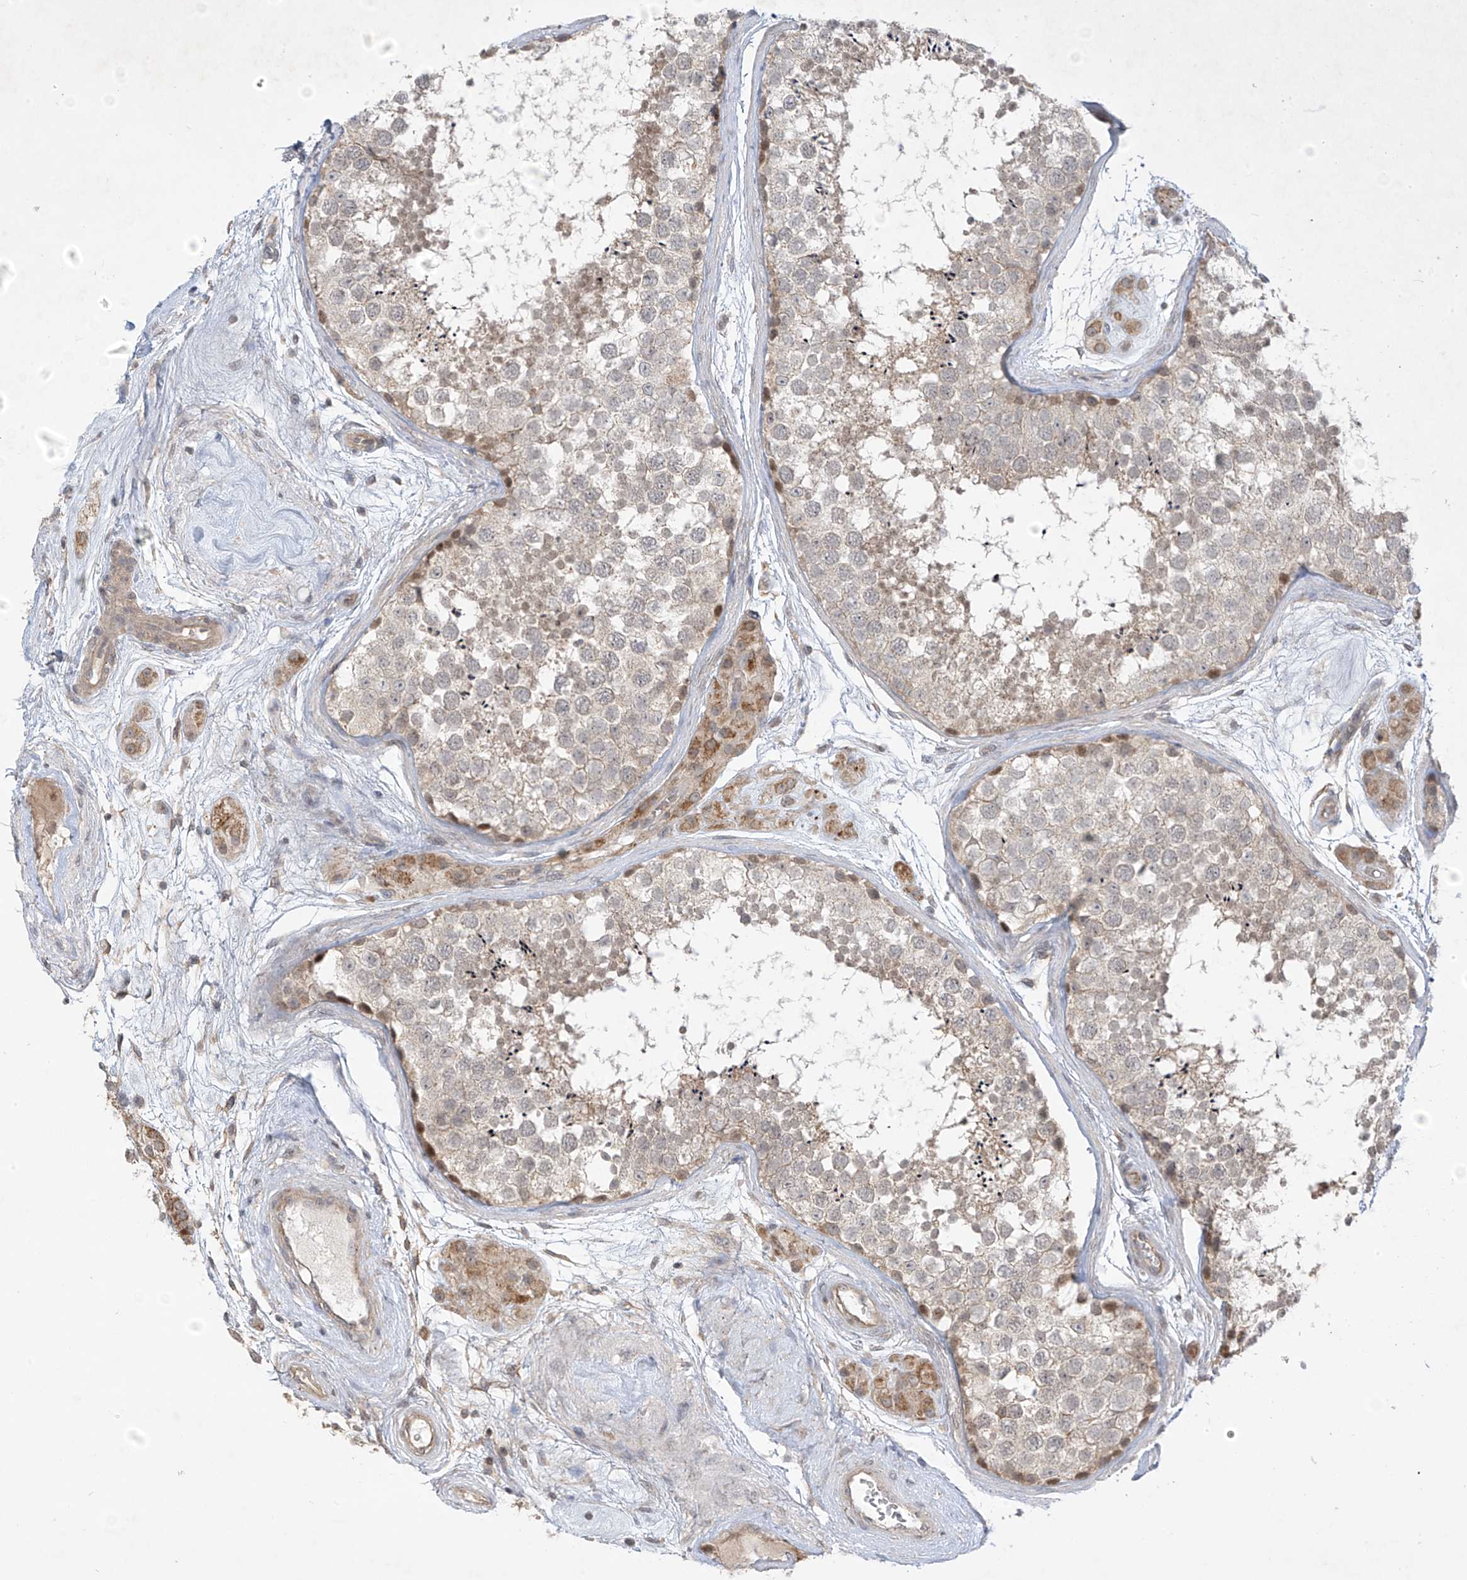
{"staining": {"intensity": "weak", "quantity": ">75%", "location": "cytoplasmic/membranous"}, "tissue": "testis", "cell_type": "Cells in seminiferous ducts", "image_type": "normal", "snomed": [{"axis": "morphology", "description": "Normal tissue, NOS"}, {"axis": "topography", "description": "Testis"}], "caption": "The micrograph exhibits a brown stain indicating the presence of a protein in the cytoplasmic/membranous of cells in seminiferous ducts in testis.", "gene": "DGKQ", "patient": {"sex": "male", "age": 56}}